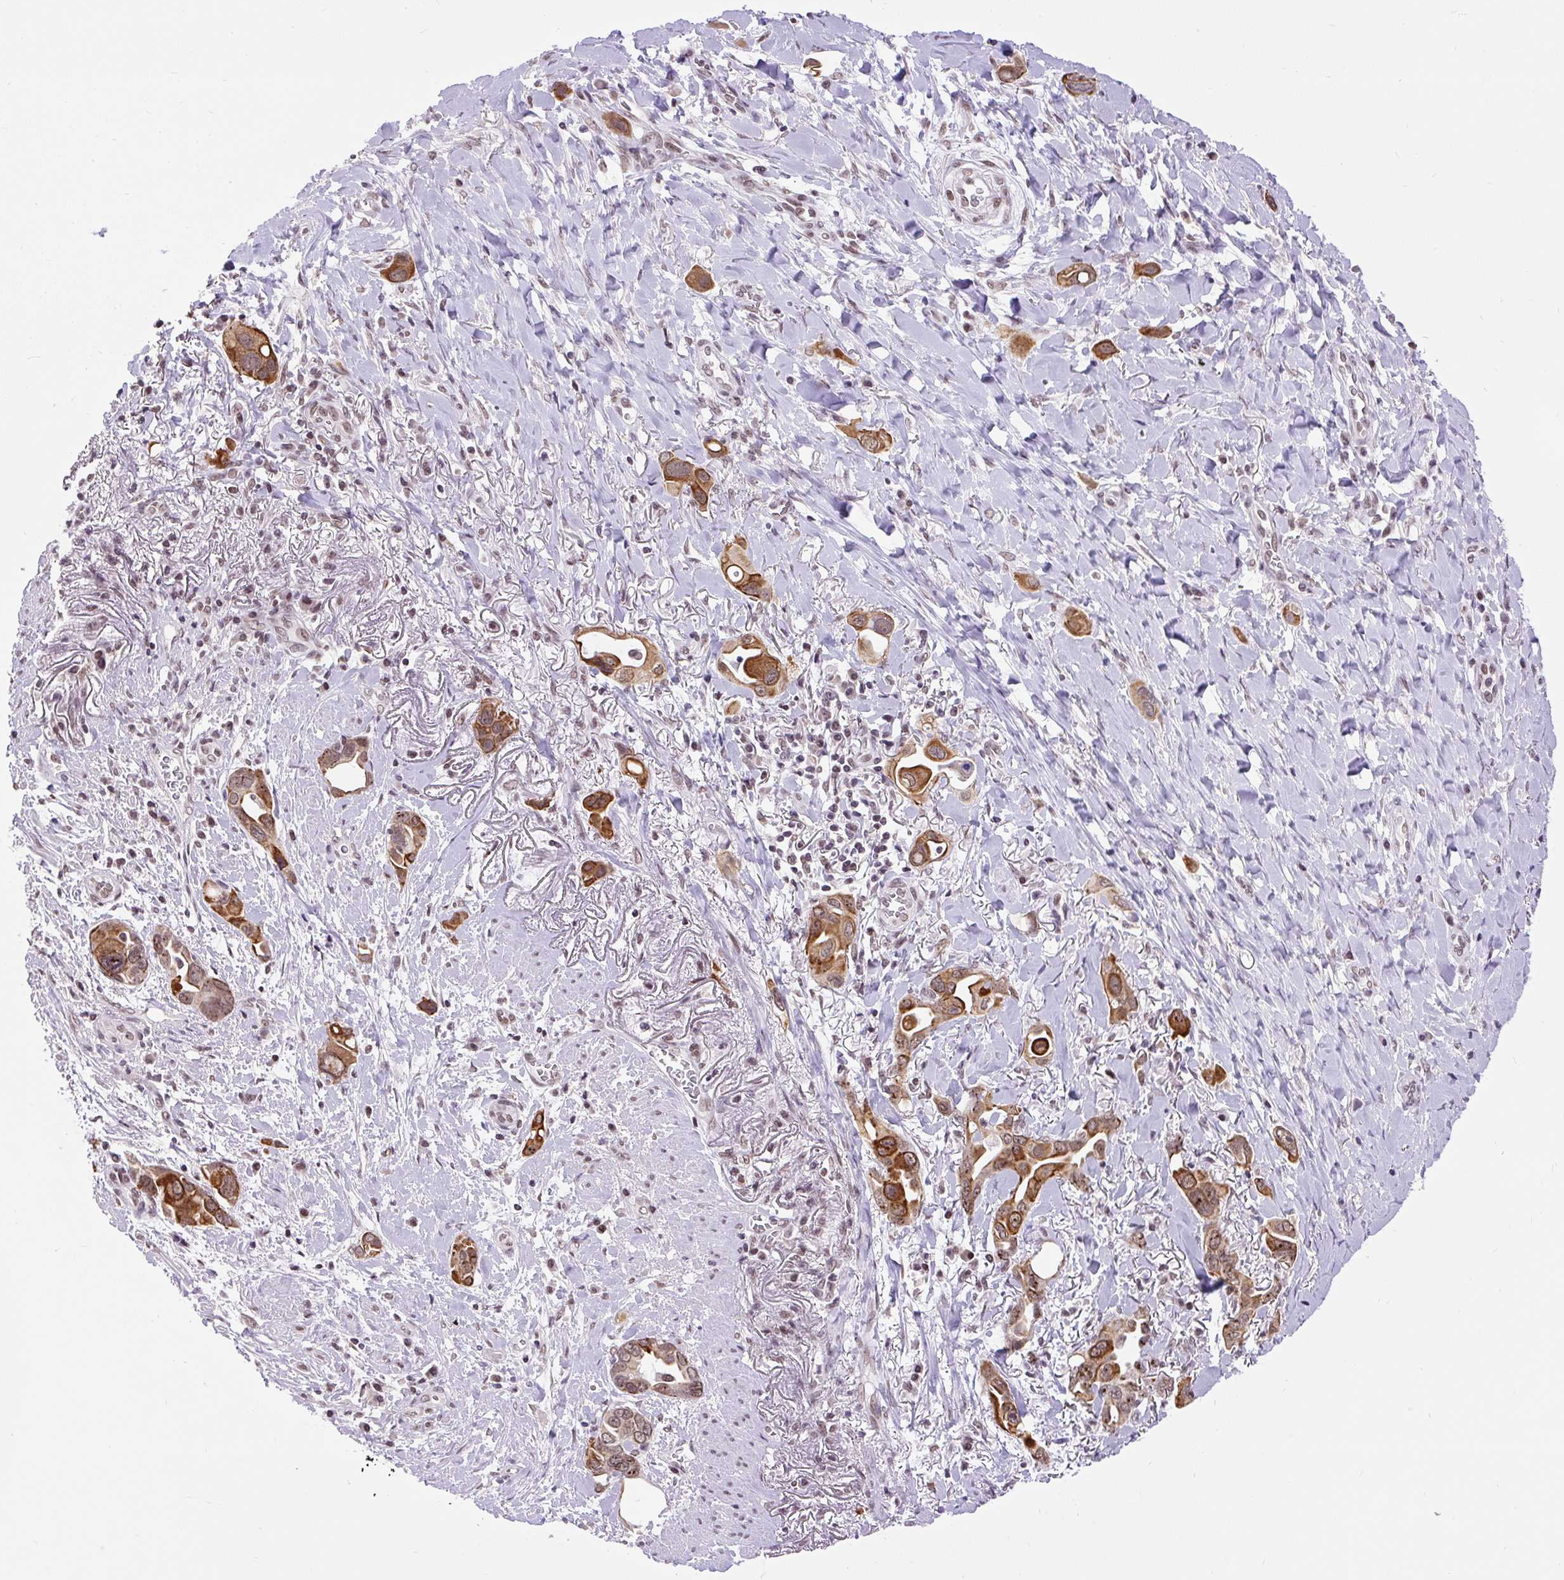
{"staining": {"intensity": "strong", "quantity": ">75%", "location": "cytoplasmic/membranous"}, "tissue": "lung cancer", "cell_type": "Tumor cells", "image_type": "cancer", "snomed": [{"axis": "morphology", "description": "Adenocarcinoma, NOS"}, {"axis": "topography", "description": "Lung"}], "caption": "Human lung cancer (adenocarcinoma) stained for a protein (brown) shows strong cytoplasmic/membranous positive positivity in about >75% of tumor cells.", "gene": "ZNF672", "patient": {"sex": "male", "age": 76}}